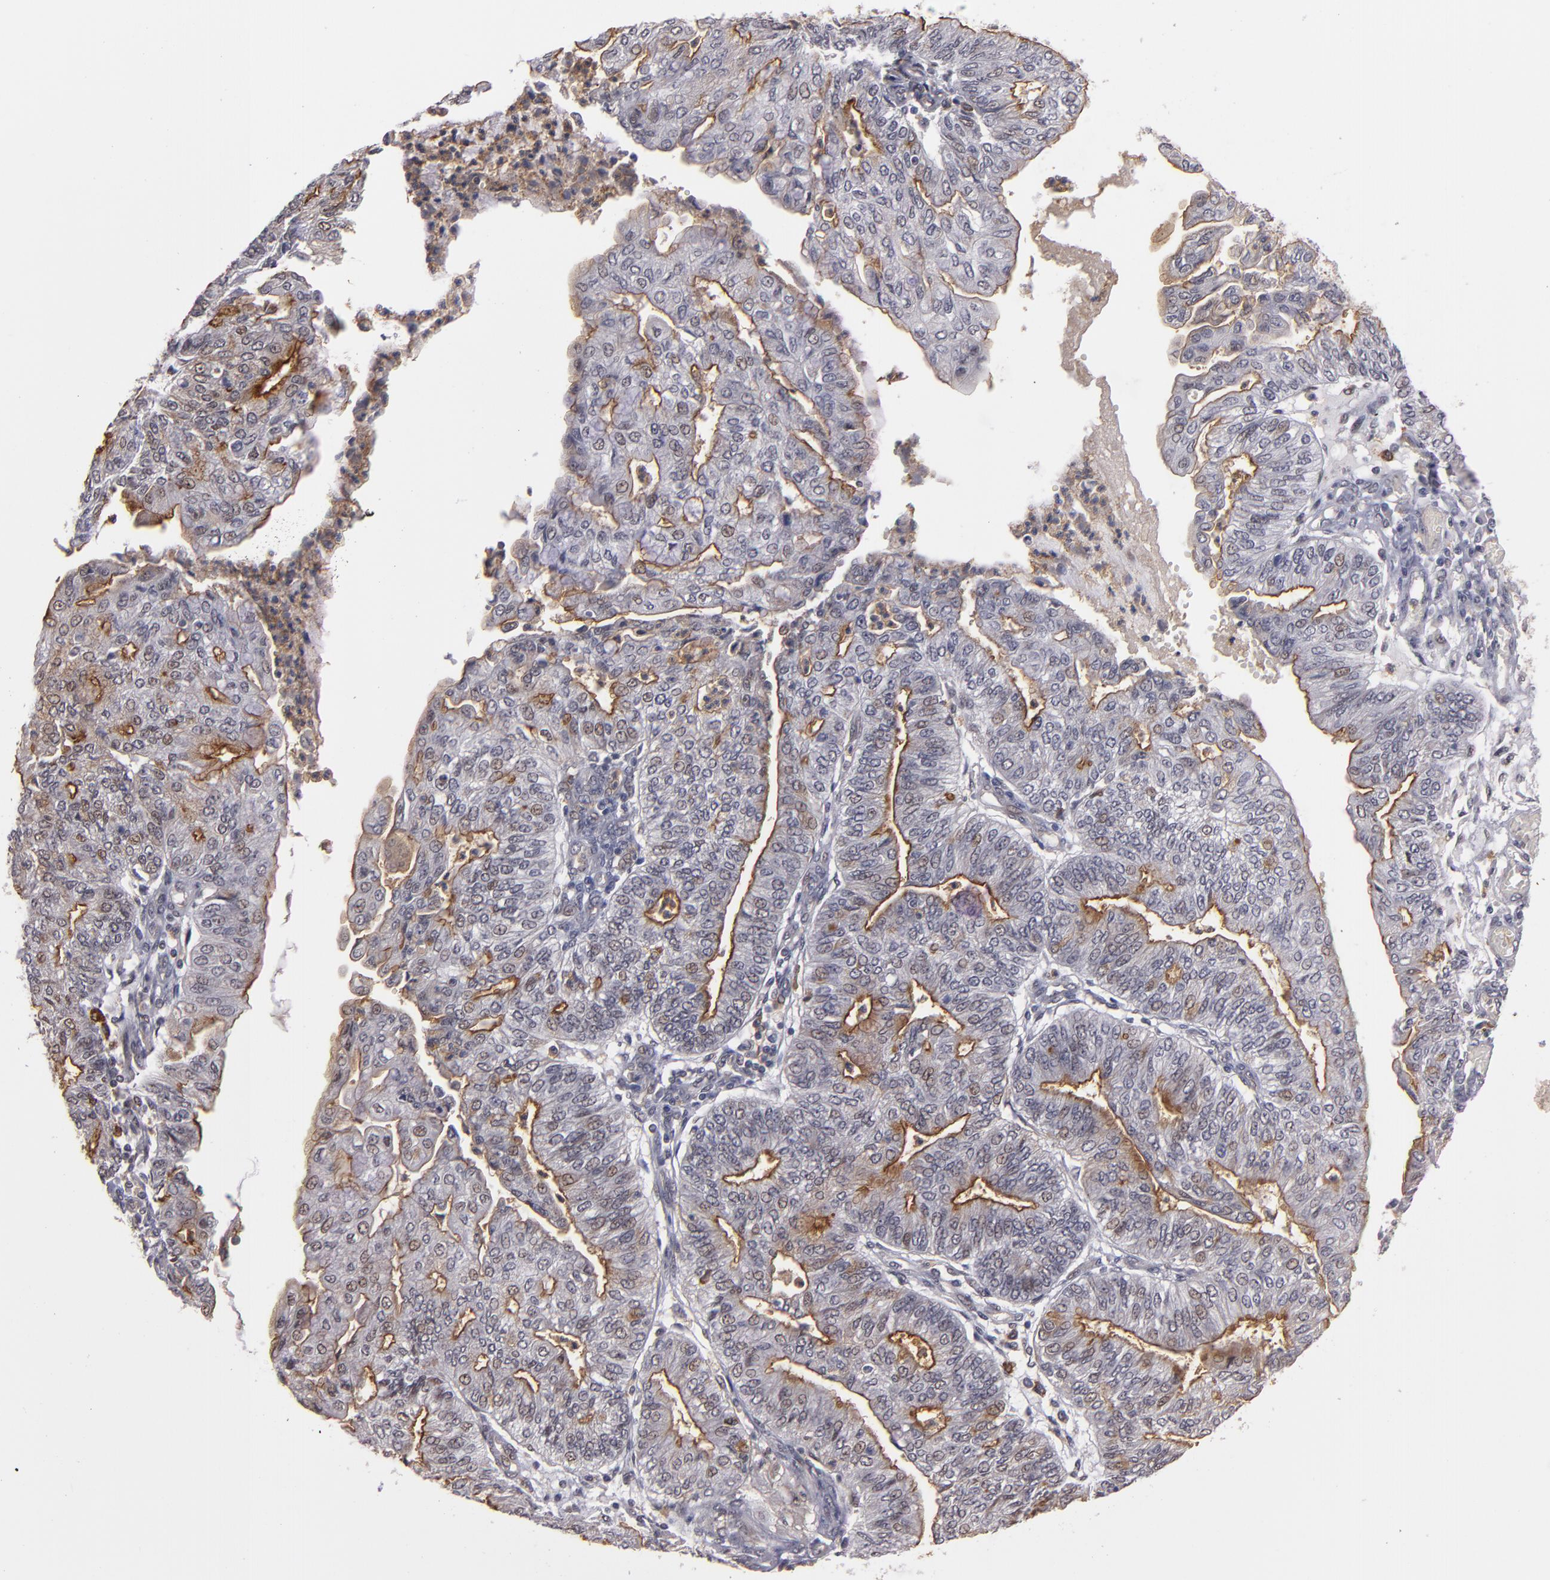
{"staining": {"intensity": "moderate", "quantity": ">75%", "location": "cytoplasmic/membranous,nuclear"}, "tissue": "endometrial cancer", "cell_type": "Tumor cells", "image_type": "cancer", "snomed": [{"axis": "morphology", "description": "Adenocarcinoma, NOS"}, {"axis": "topography", "description": "Endometrium"}], "caption": "There is medium levels of moderate cytoplasmic/membranous and nuclear expression in tumor cells of endometrial adenocarcinoma, as demonstrated by immunohistochemical staining (brown color).", "gene": "STX3", "patient": {"sex": "female", "age": 59}}